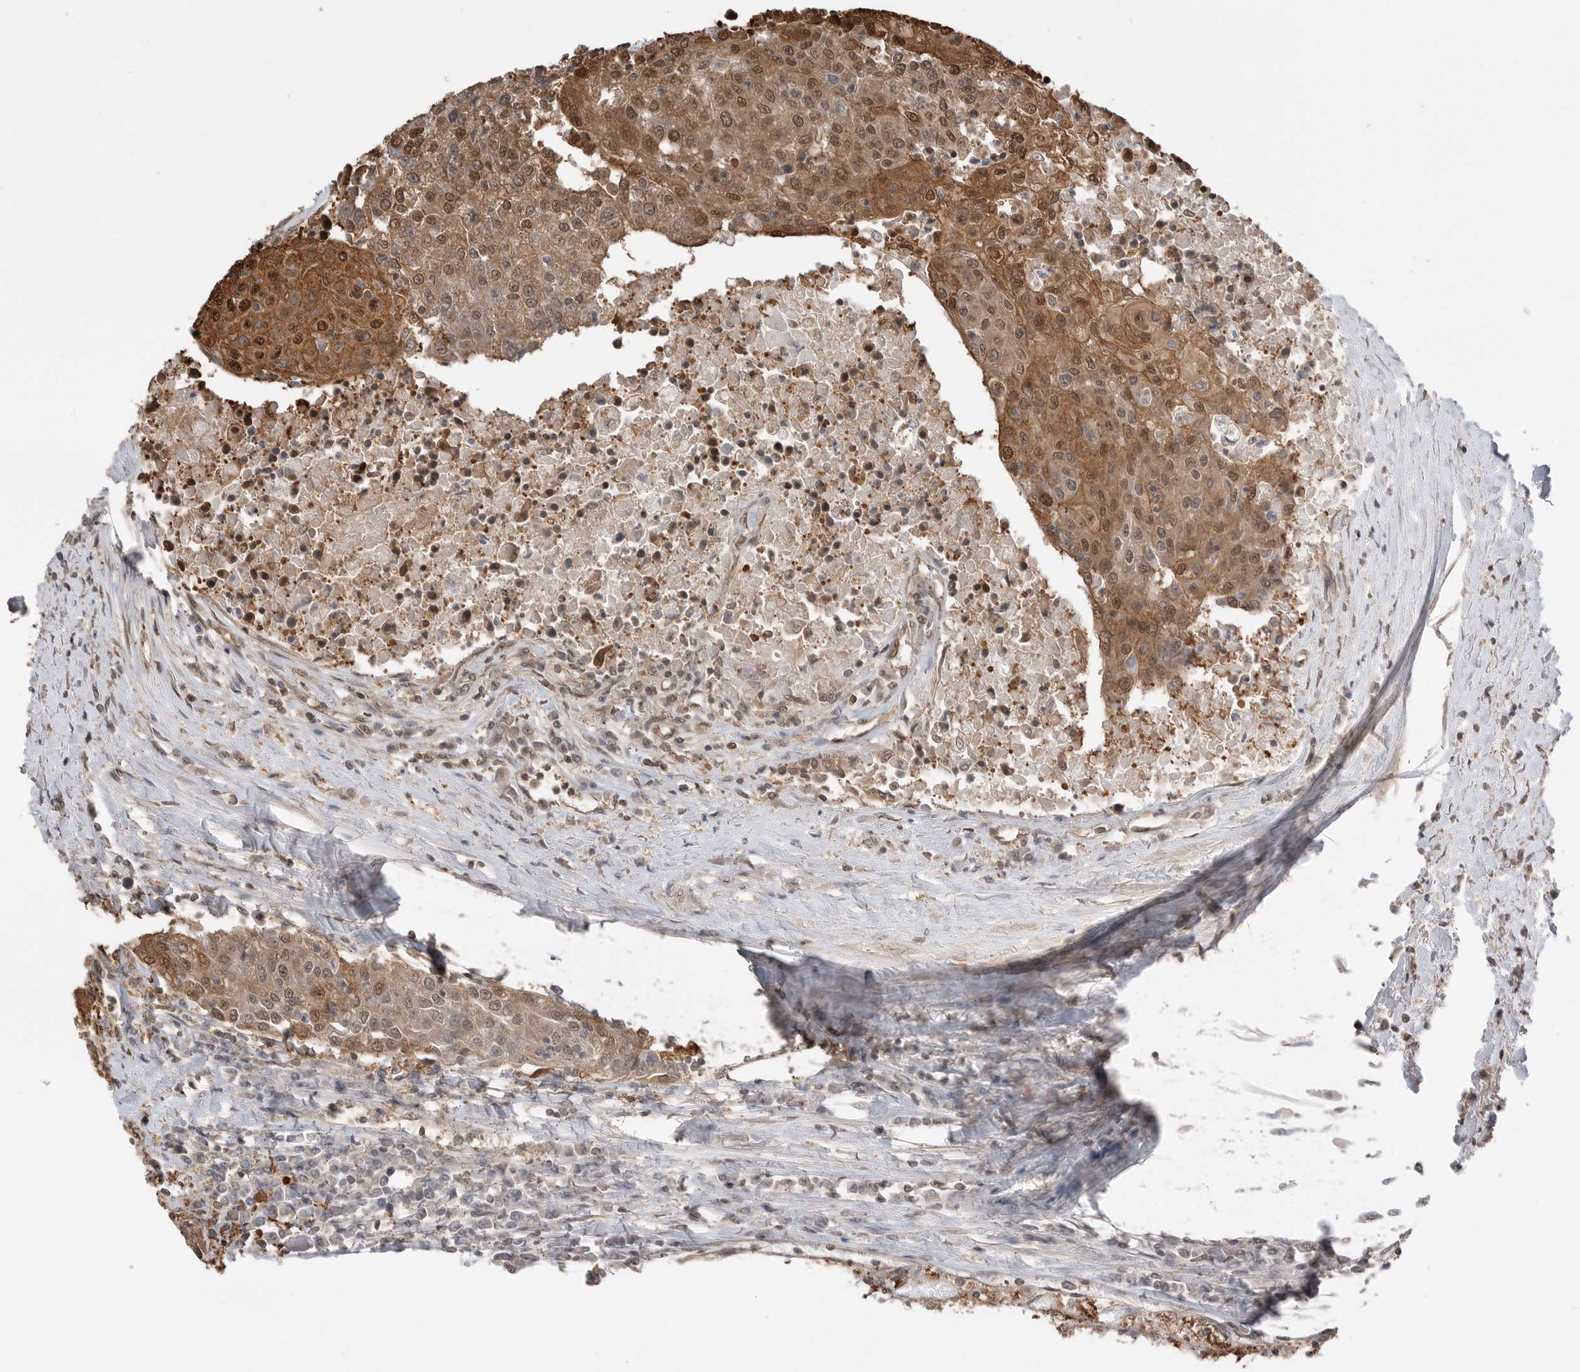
{"staining": {"intensity": "moderate", "quantity": "25%-75%", "location": "cytoplasmic/membranous,nuclear"}, "tissue": "urothelial cancer", "cell_type": "Tumor cells", "image_type": "cancer", "snomed": [{"axis": "morphology", "description": "Urothelial carcinoma, High grade"}, {"axis": "topography", "description": "Urinary bladder"}], "caption": "Immunohistochemical staining of human high-grade urothelial carcinoma shows medium levels of moderate cytoplasmic/membranous and nuclear expression in about 25%-75% of tumor cells.", "gene": "PEAK1", "patient": {"sex": "female", "age": 85}}